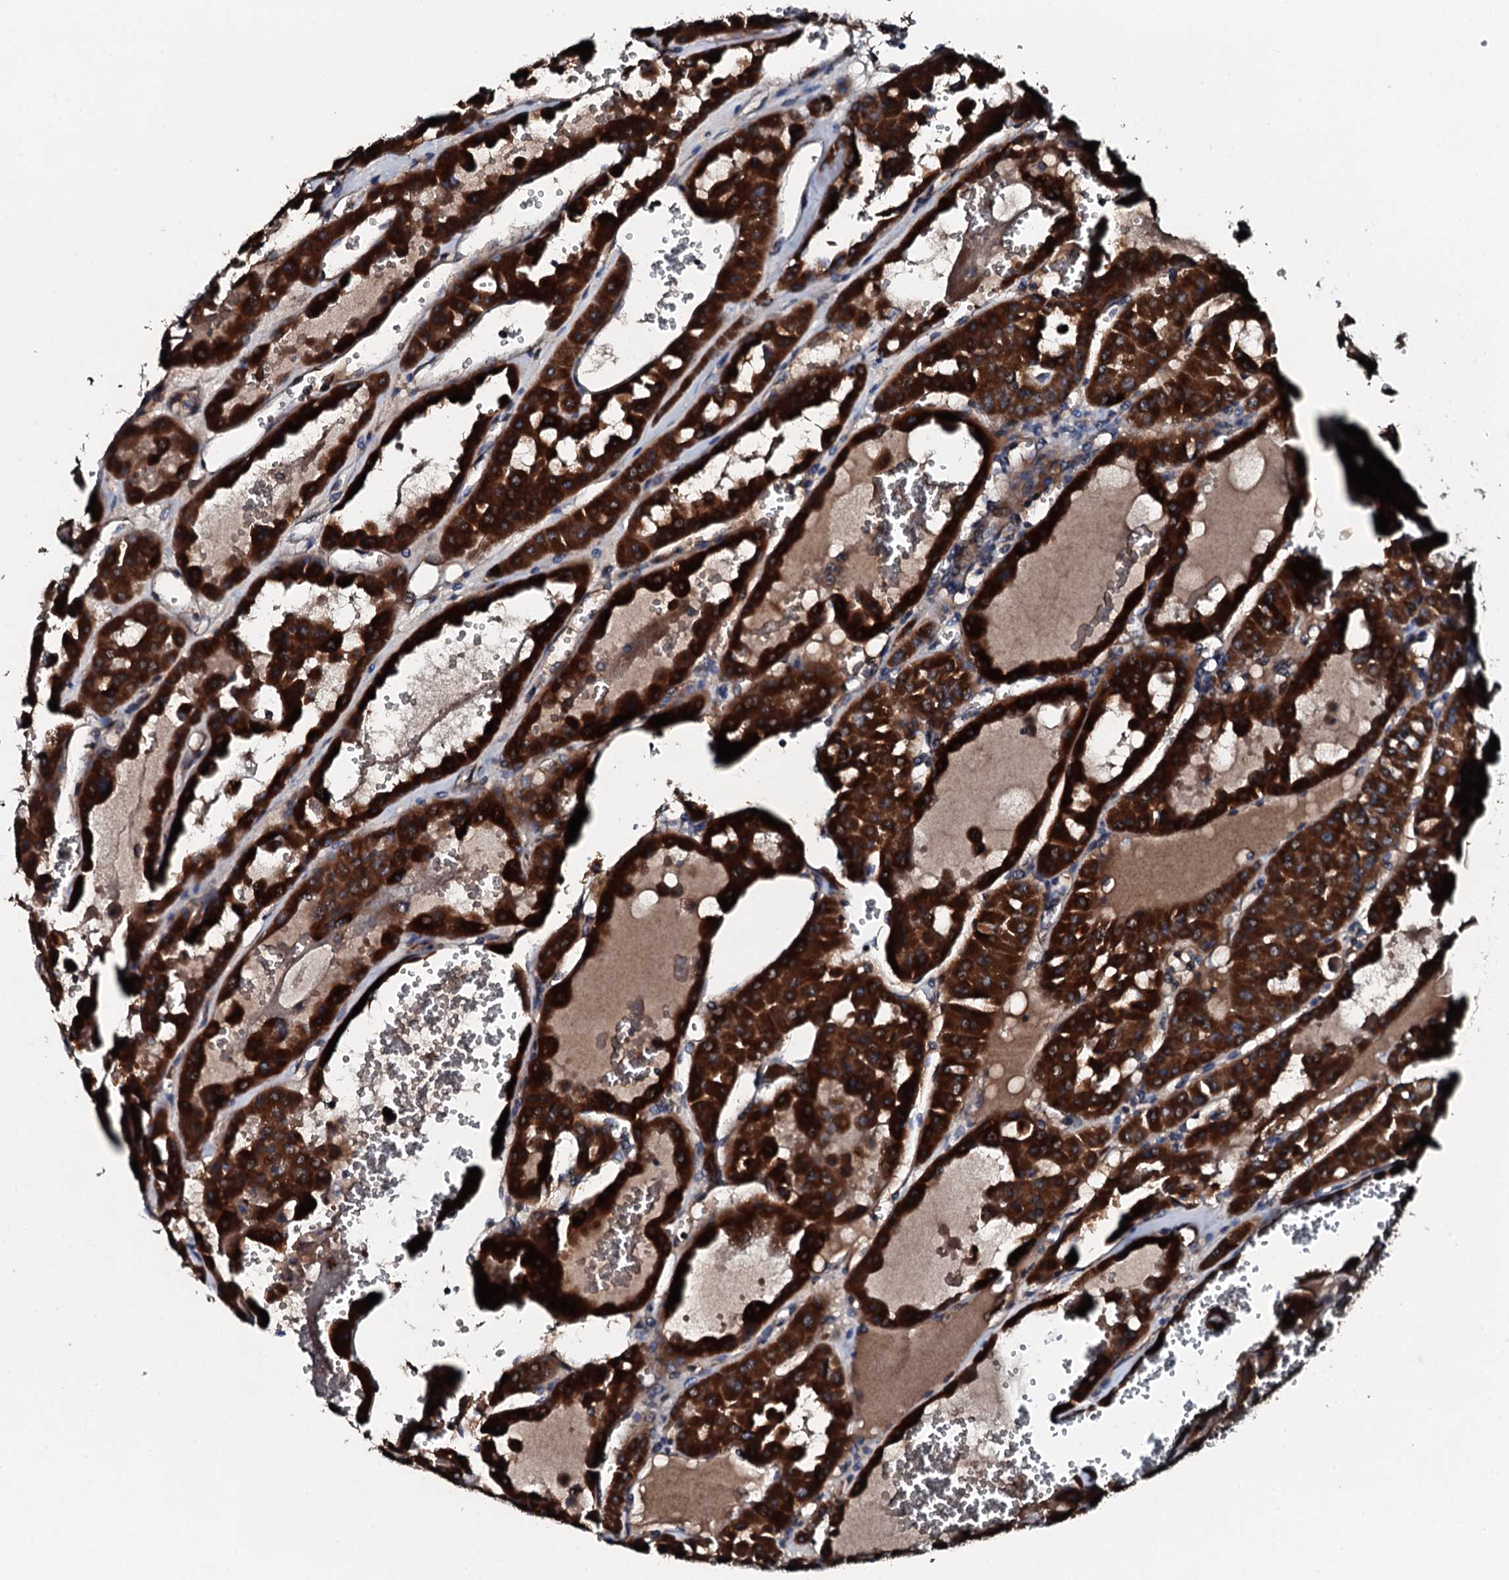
{"staining": {"intensity": "strong", "quantity": ">75%", "location": "cytoplasmic/membranous"}, "tissue": "renal cancer", "cell_type": "Tumor cells", "image_type": "cancer", "snomed": [{"axis": "morphology", "description": "Carcinoma, NOS"}, {"axis": "topography", "description": "Kidney"}], "caption": "Protein expression analysis of human renal cancer reveals strong cytoplasmic/membranous expression in approximately >75% of tumor cells. (DAB IHC with brightfield microscopy, high magnification).", "gene": "ACSS3", "patient": {"sex": "female", "age": 75}}